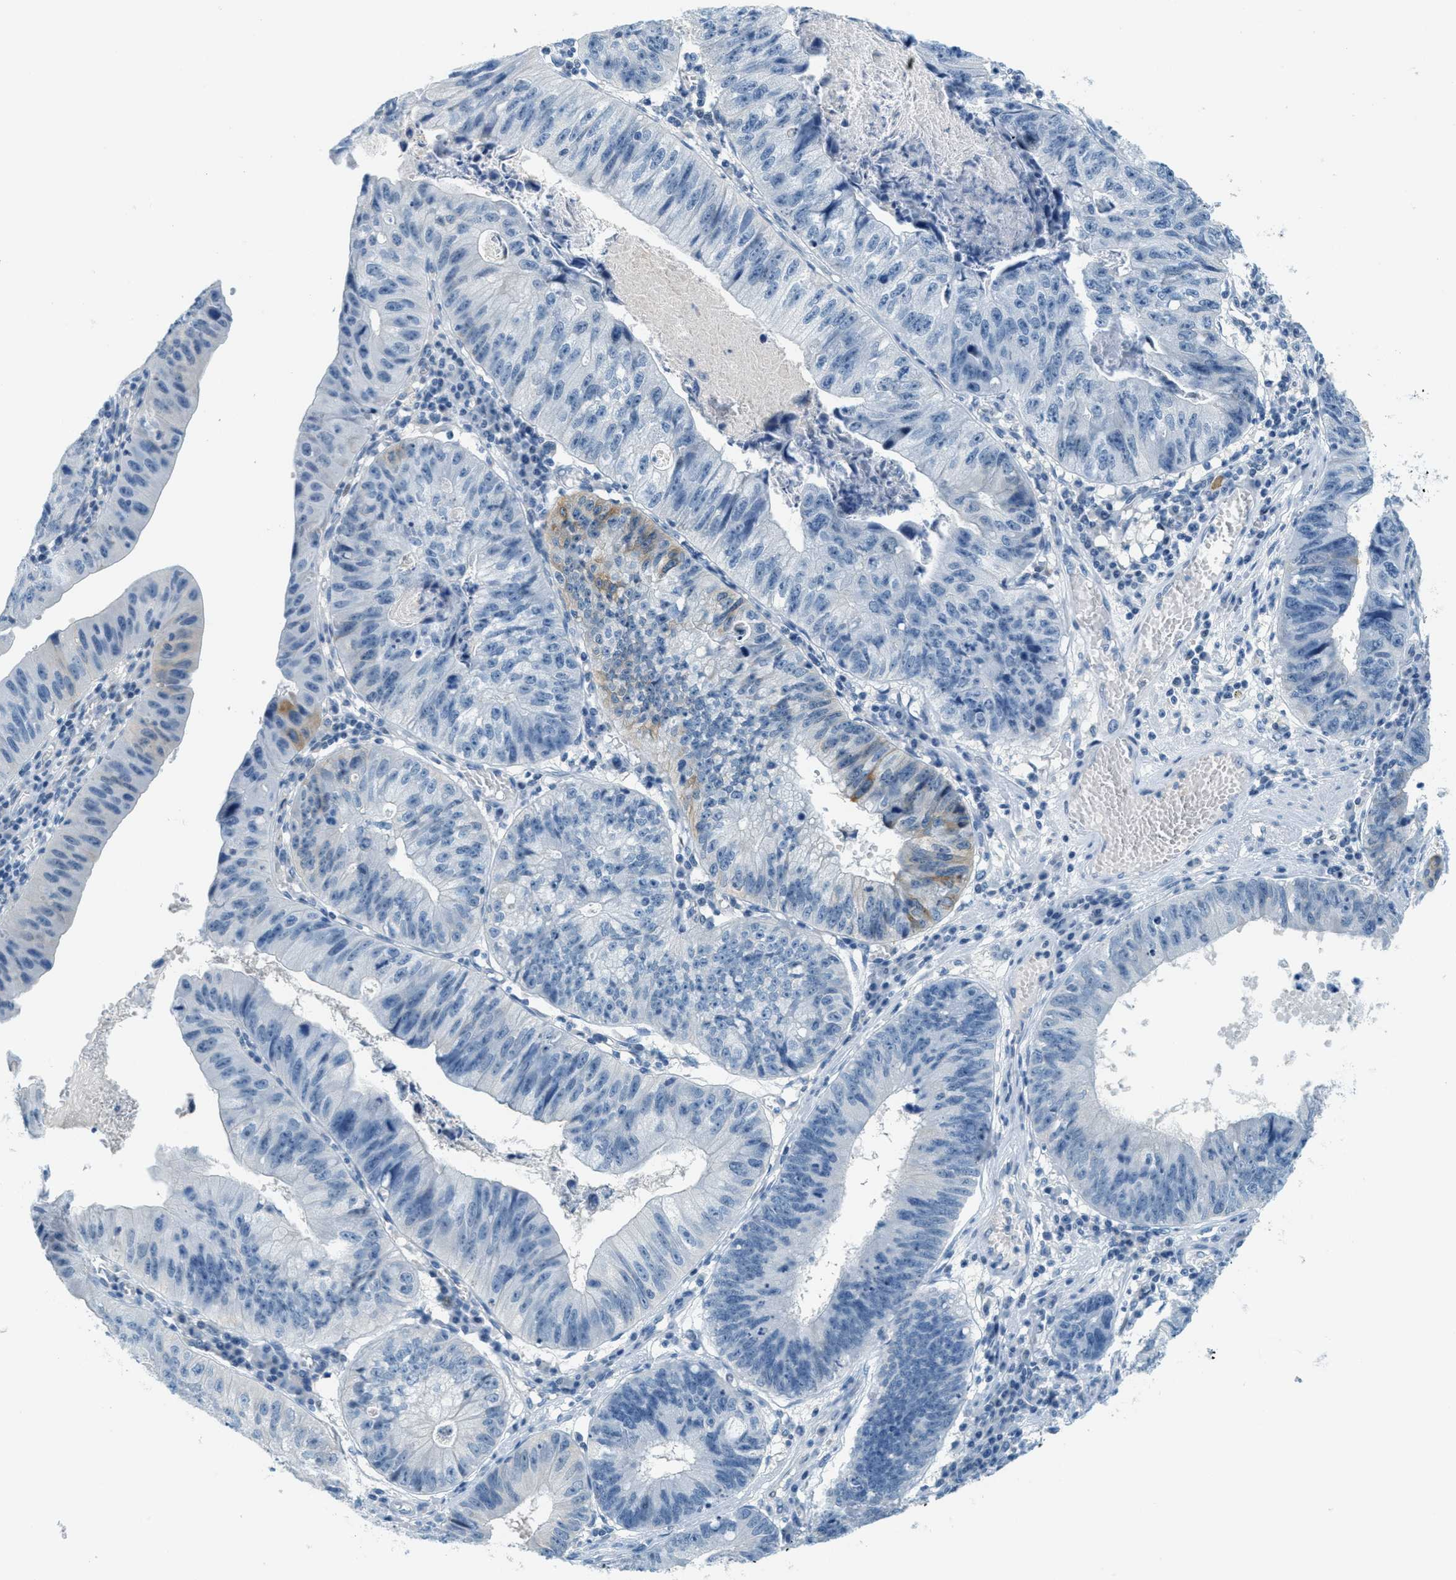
{"staining": {"intensity": "weak", "quantity": "<25%", "location": "cytoplasmic/membranous"}, "tissue": "stomach cancer", "cell_type": "Tumor cells", "image_type": "cancer", "snomed": [{"axis": "morphology", "description": "Adenocarcinoma, NOS"}, {"axis": "topography", "description": "Stomach"}], "caption": "This is an IHC micrograph of stomach adenocarcinoma. There is no positivity in tumor cells.", "gene": "CYP4X1", "patient": {"sex": "male", "age": 59}}